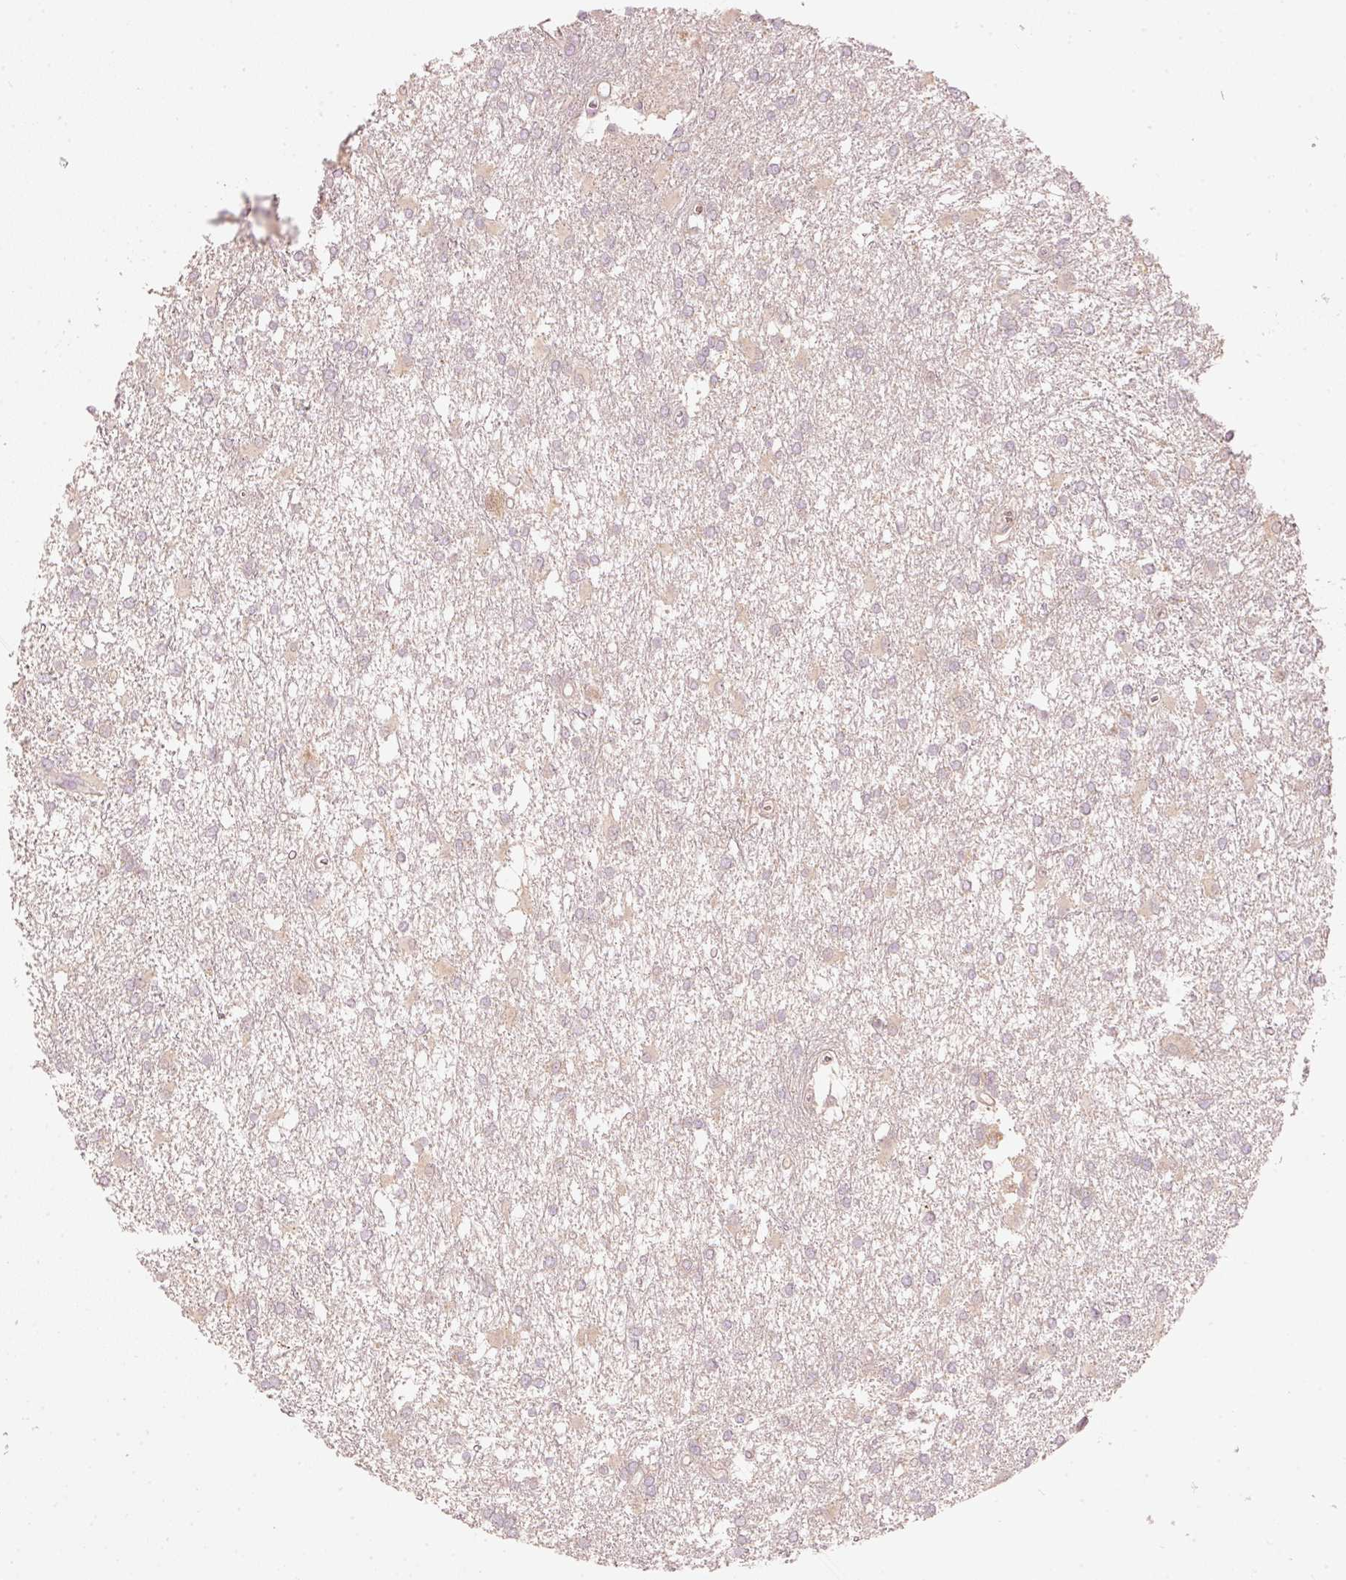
{"staining": {"intensity": "negative", "quantity": "none", "location": "none"}, "tissue": "glioma", "cell_type": "Tumor cells", "image_type": "cancer", "snomed": [{"axis": "morphology", "description": "Glioma, malignant, High grade"}, {"axis": "topography", "description": "Brain"}], "caption": "High magnification brightfield microscopy of malignant glioma (high-grade) stained with DAB (brown) and counterstained with hematoxylin (blue): tumor cells show no significant staining.", "gene": "KLHL21", "patient": {"sex": "male", "age": 48}}